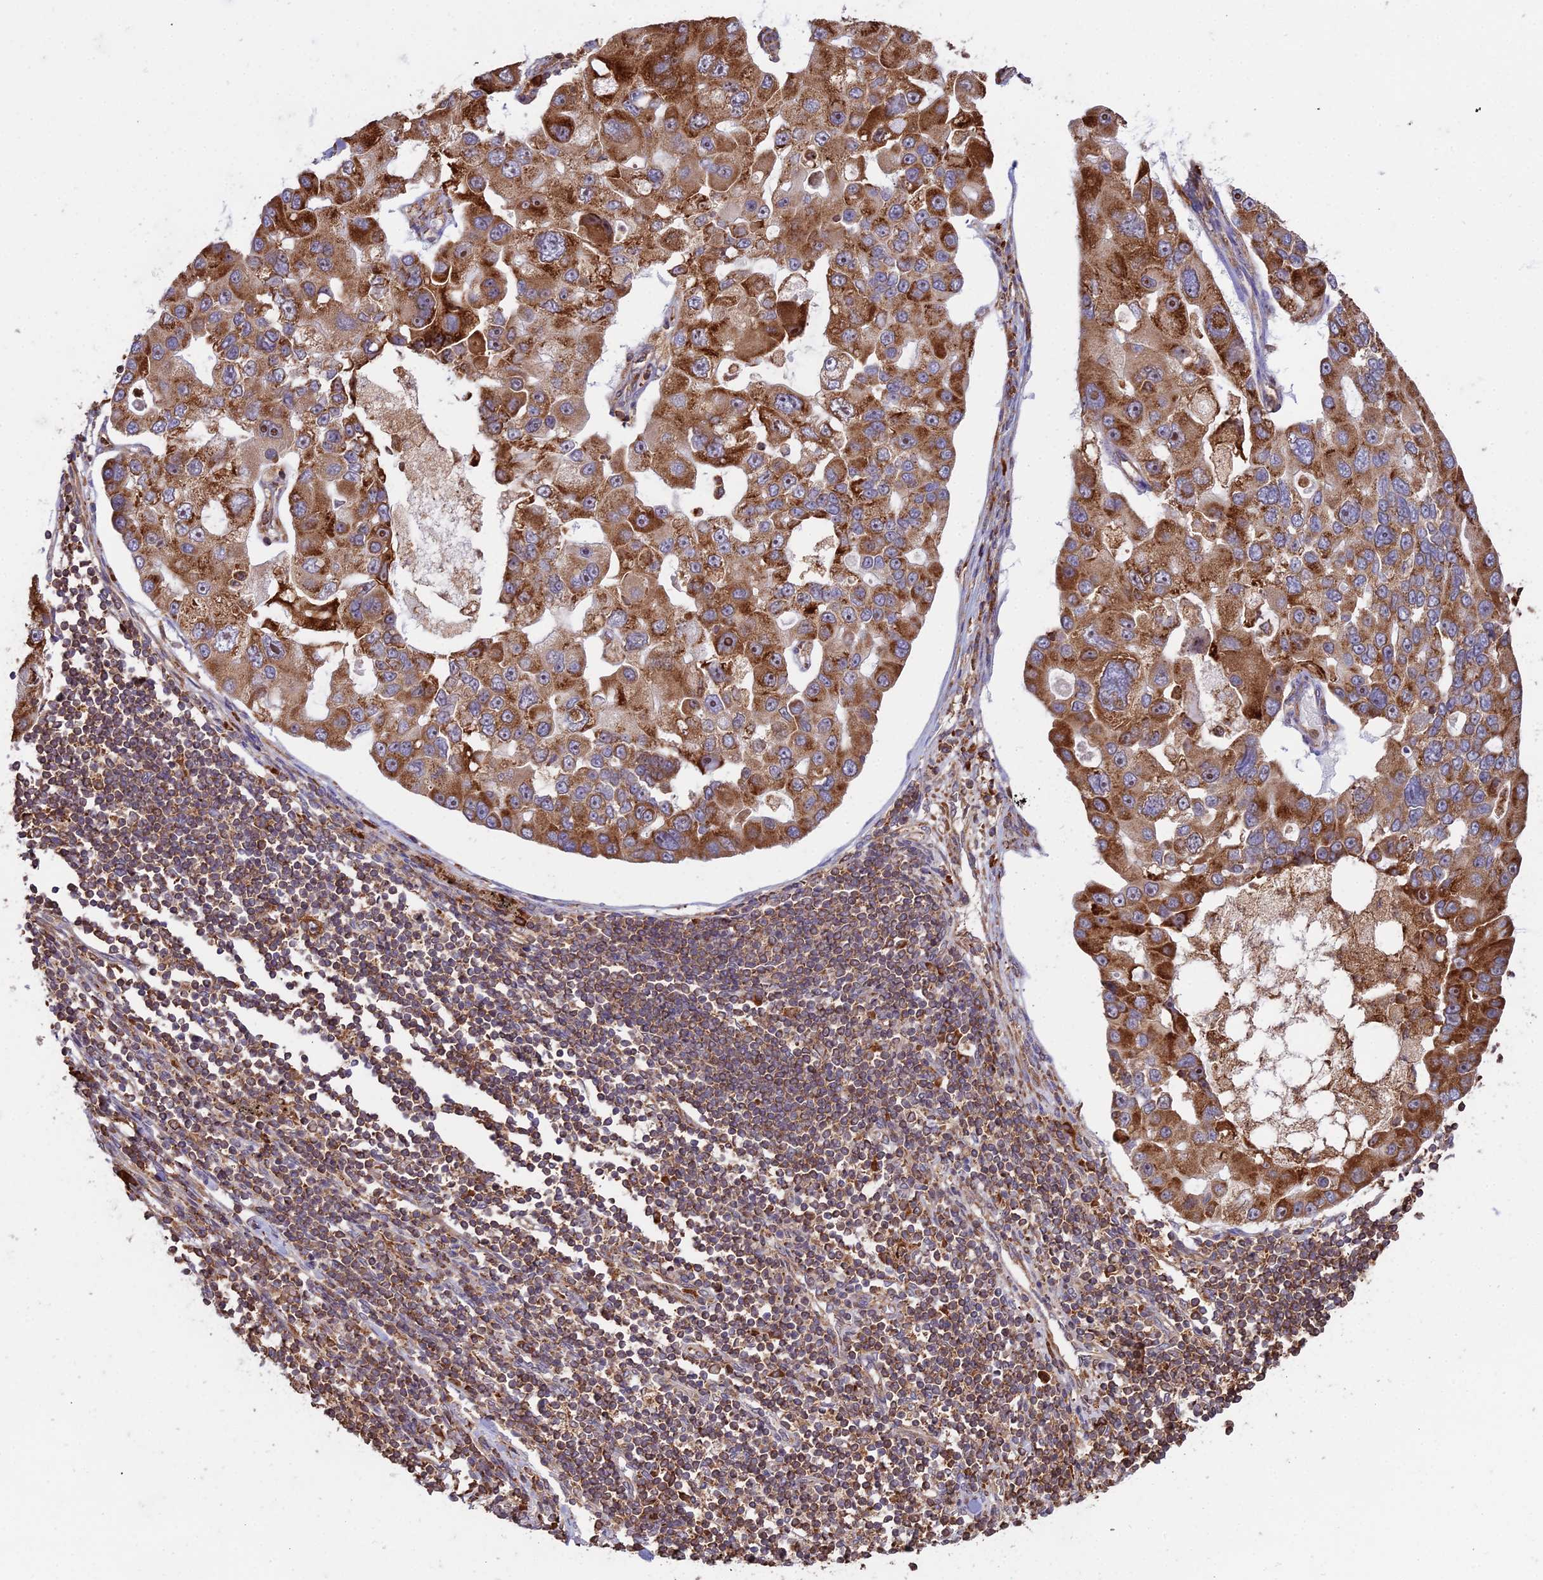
{"staining": {"intensity": "strong", "quantity": "25%-75%", "location": "cytoplasmic/membranous"}, "tissue": "lung cancer", "cell_type": "Tumor cells", "image_type": "cancer", "snomed": [{"axis": "morphology", "description": "Adenocarcinoma, NOS"}, {"axis": "topography", "description": "Lung"}], "caption": "Immunohistochemistry of human lung cancer (adenocarcinoma) reveals high levels of strong cytoplasmic/membranous positivity in about 25%-75% of tumor cells.", "gene": "RPL26", "patient": {"sex": "female", "age": 54}}